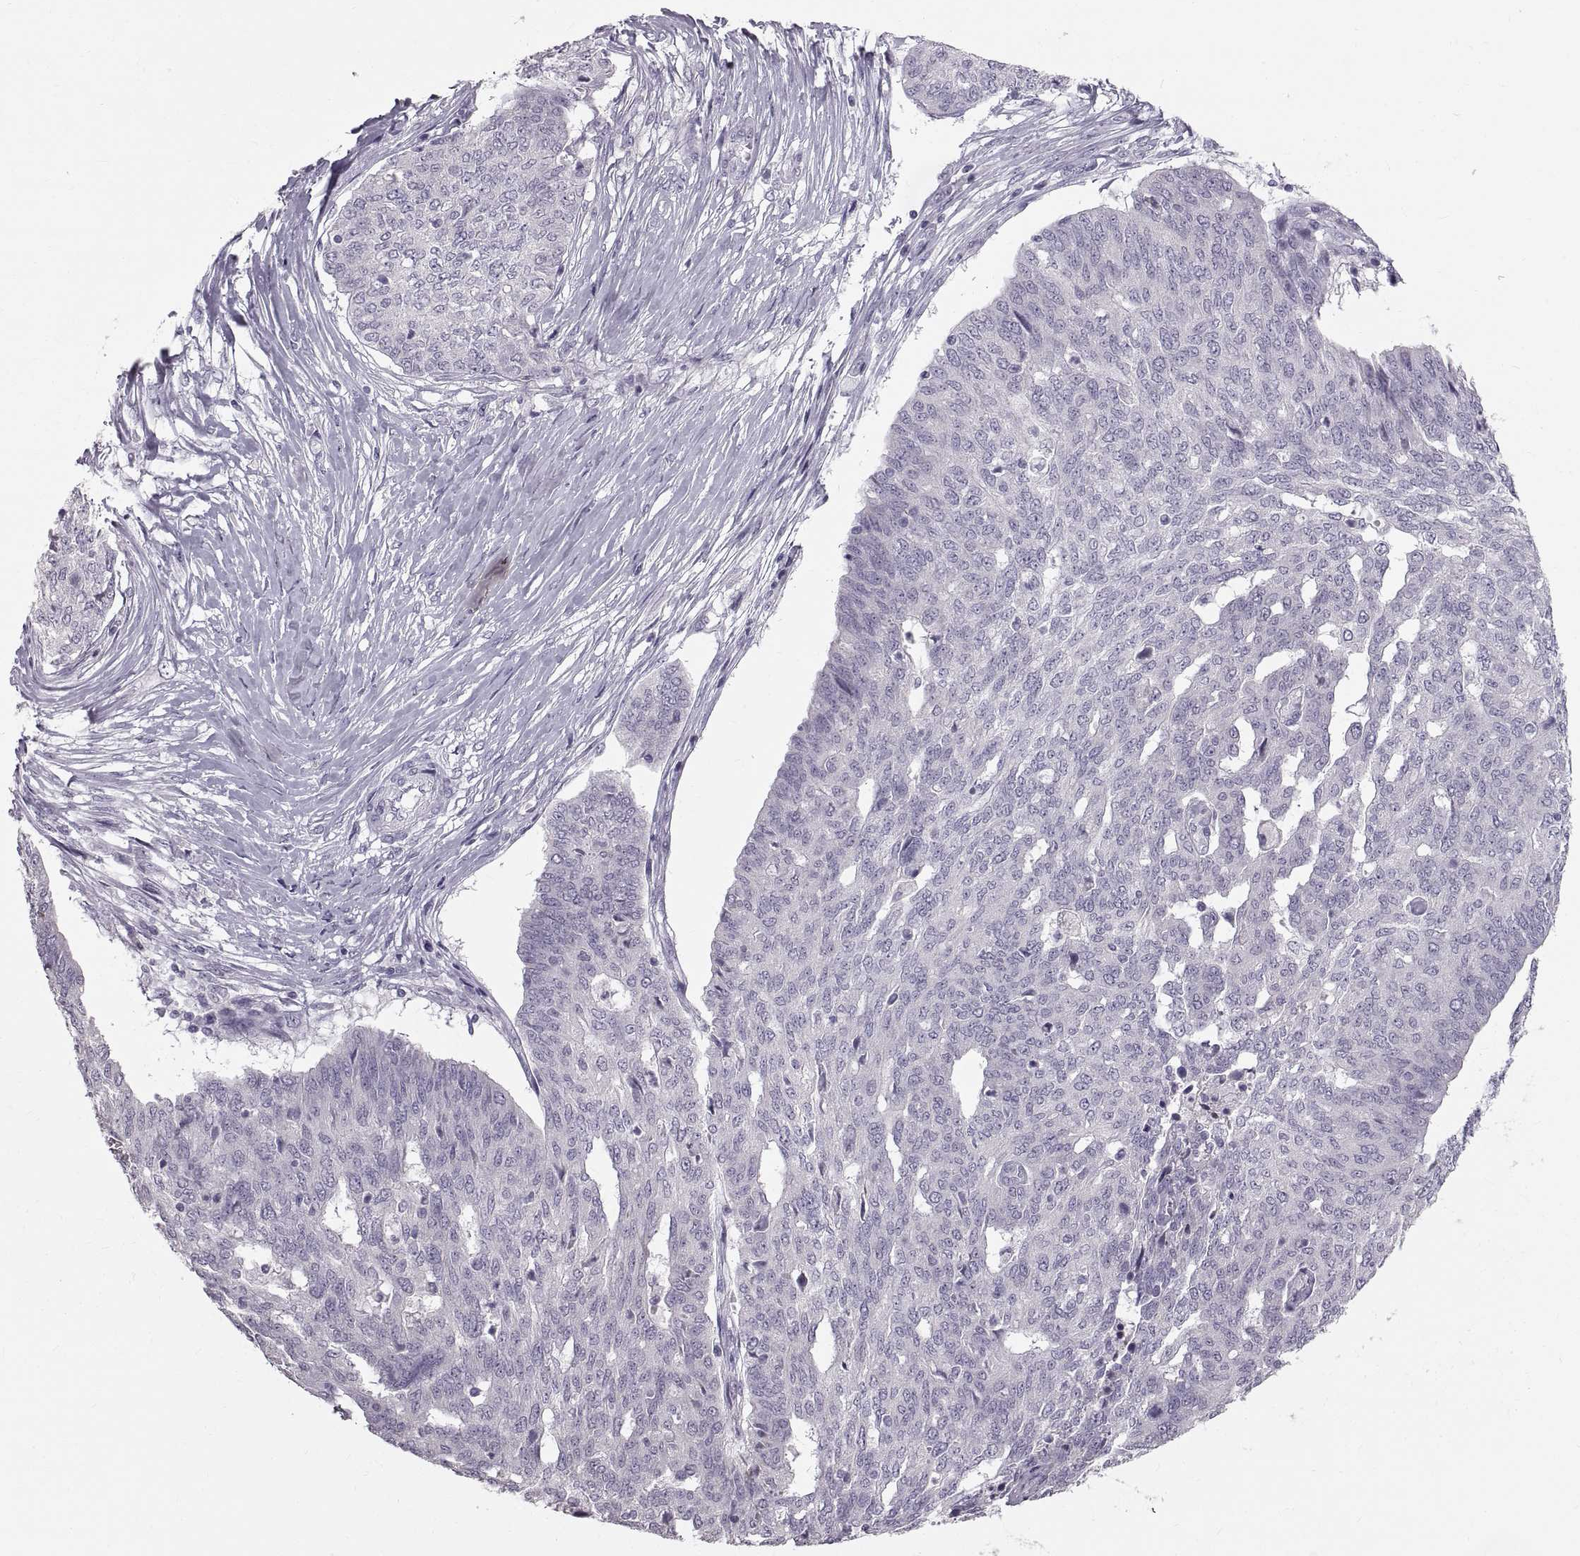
{"staining": {"intensity": "negative", "quantity": "none", "location": "none"}, "tissue": "ovarian cancer", "cell_type": "Tumor cells", "image_type": "cancer", "snomed": [{"axis": "morphology", "description": "Cystadenocarcinoma, serous, NOS"}, {"axis": "topography", "description": "Ovary"}], "caption": "This is a photomicrograph of immunohistochemistry (IHC) staining of ovarian cancer (serous cystadenocarcinoma), which shows no staining in tumor cells.", "gene": "SPACDR", "patient": {"sex": "female", "age": 67}}